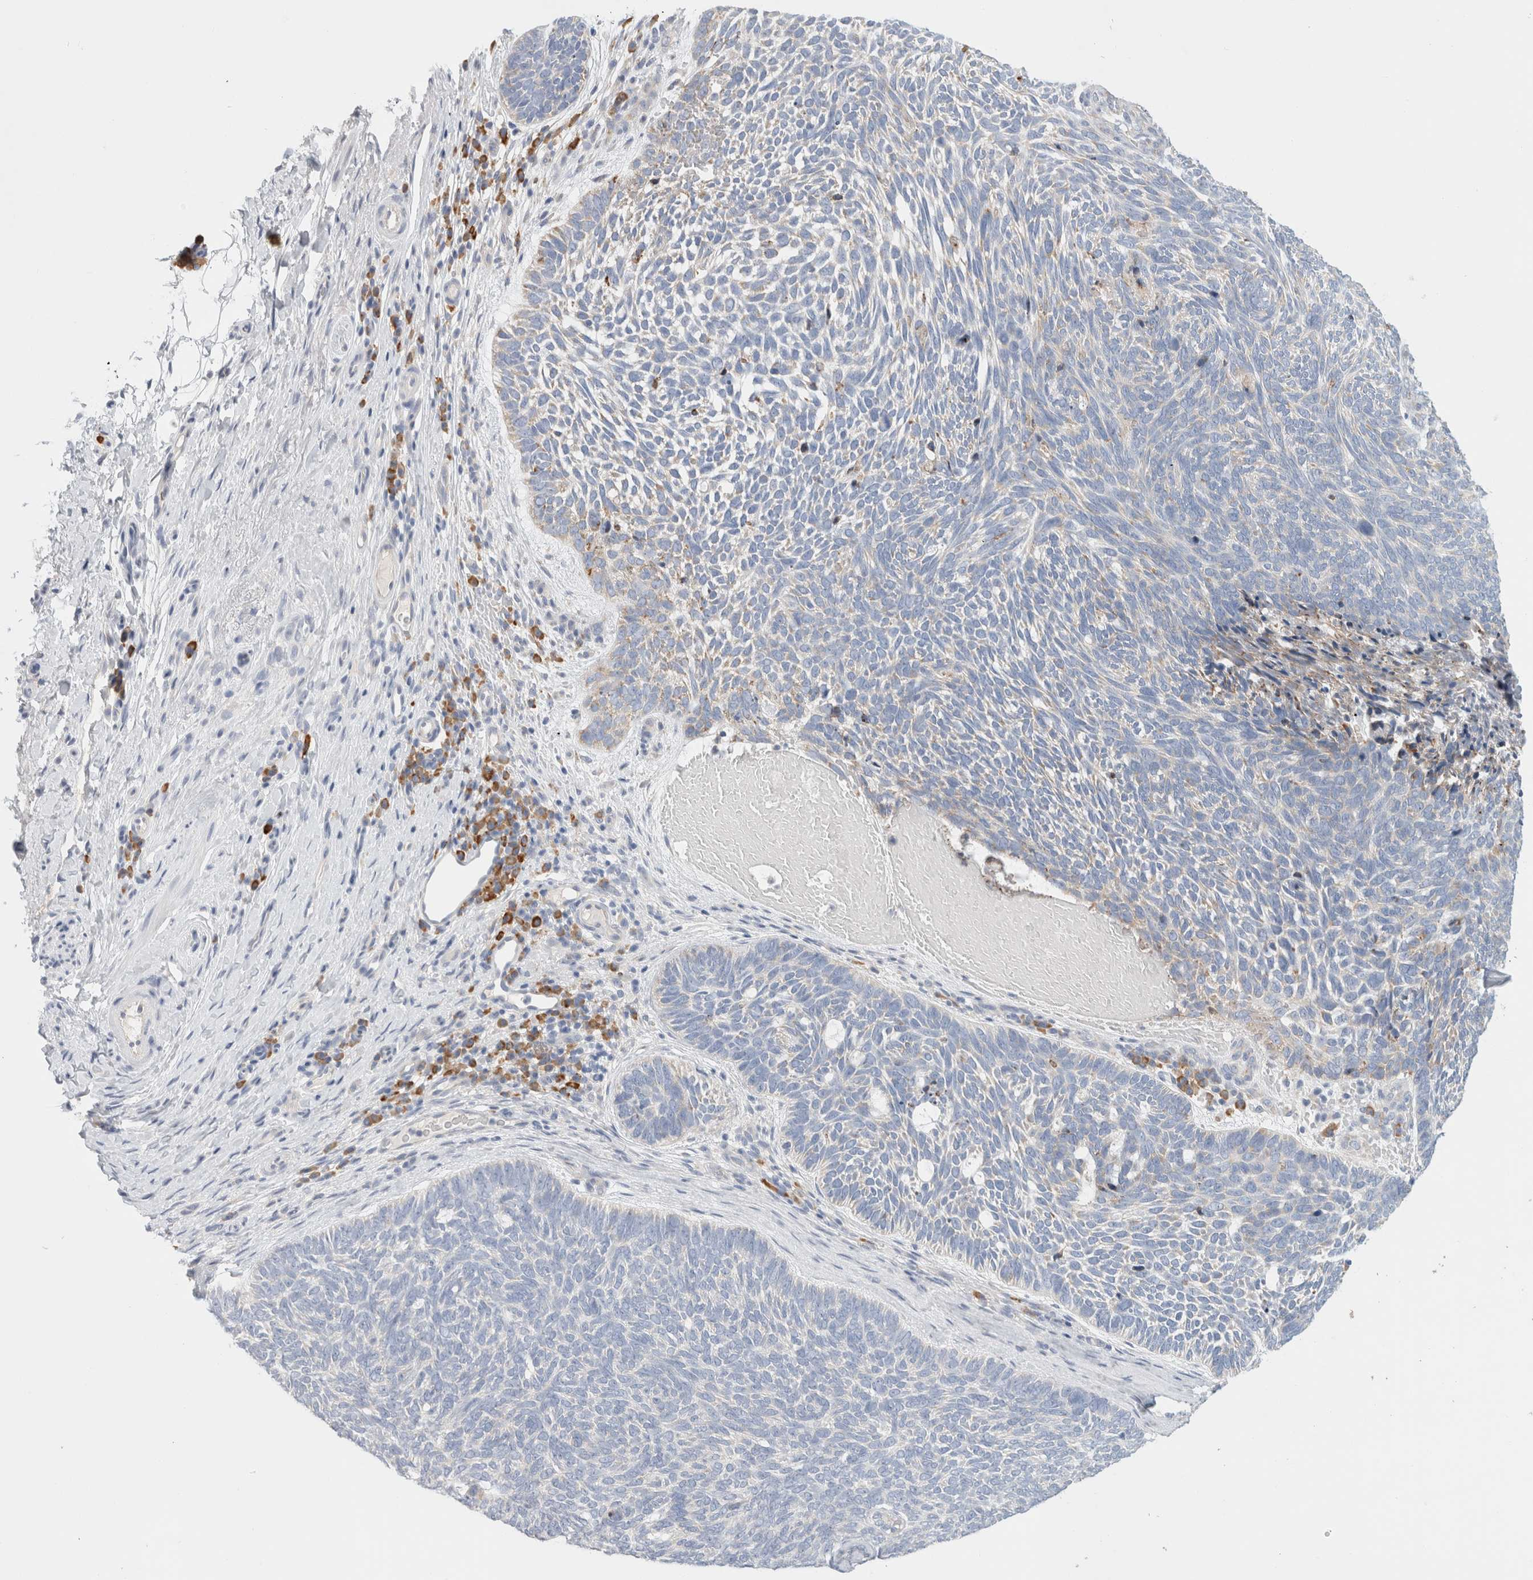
{"staining": {"intensity": "weak", "quantity": "<25%", "location": "cytoplasmic/membranous"}, "tissue": "skin cancer", "cell_type": "Tumor cells", "image_type": "cancer", "snomed": [{"axis": "morphology", "description": "Basal cell carcinoma"}, {"axis": "topography", "description": "Skin"}], "caption": "Image shows no protein expression in tumor cells of basal cell carcinoma (skin) tissue.", "gene": "CSK", "patient": {"sex": "female", "age": 85}}